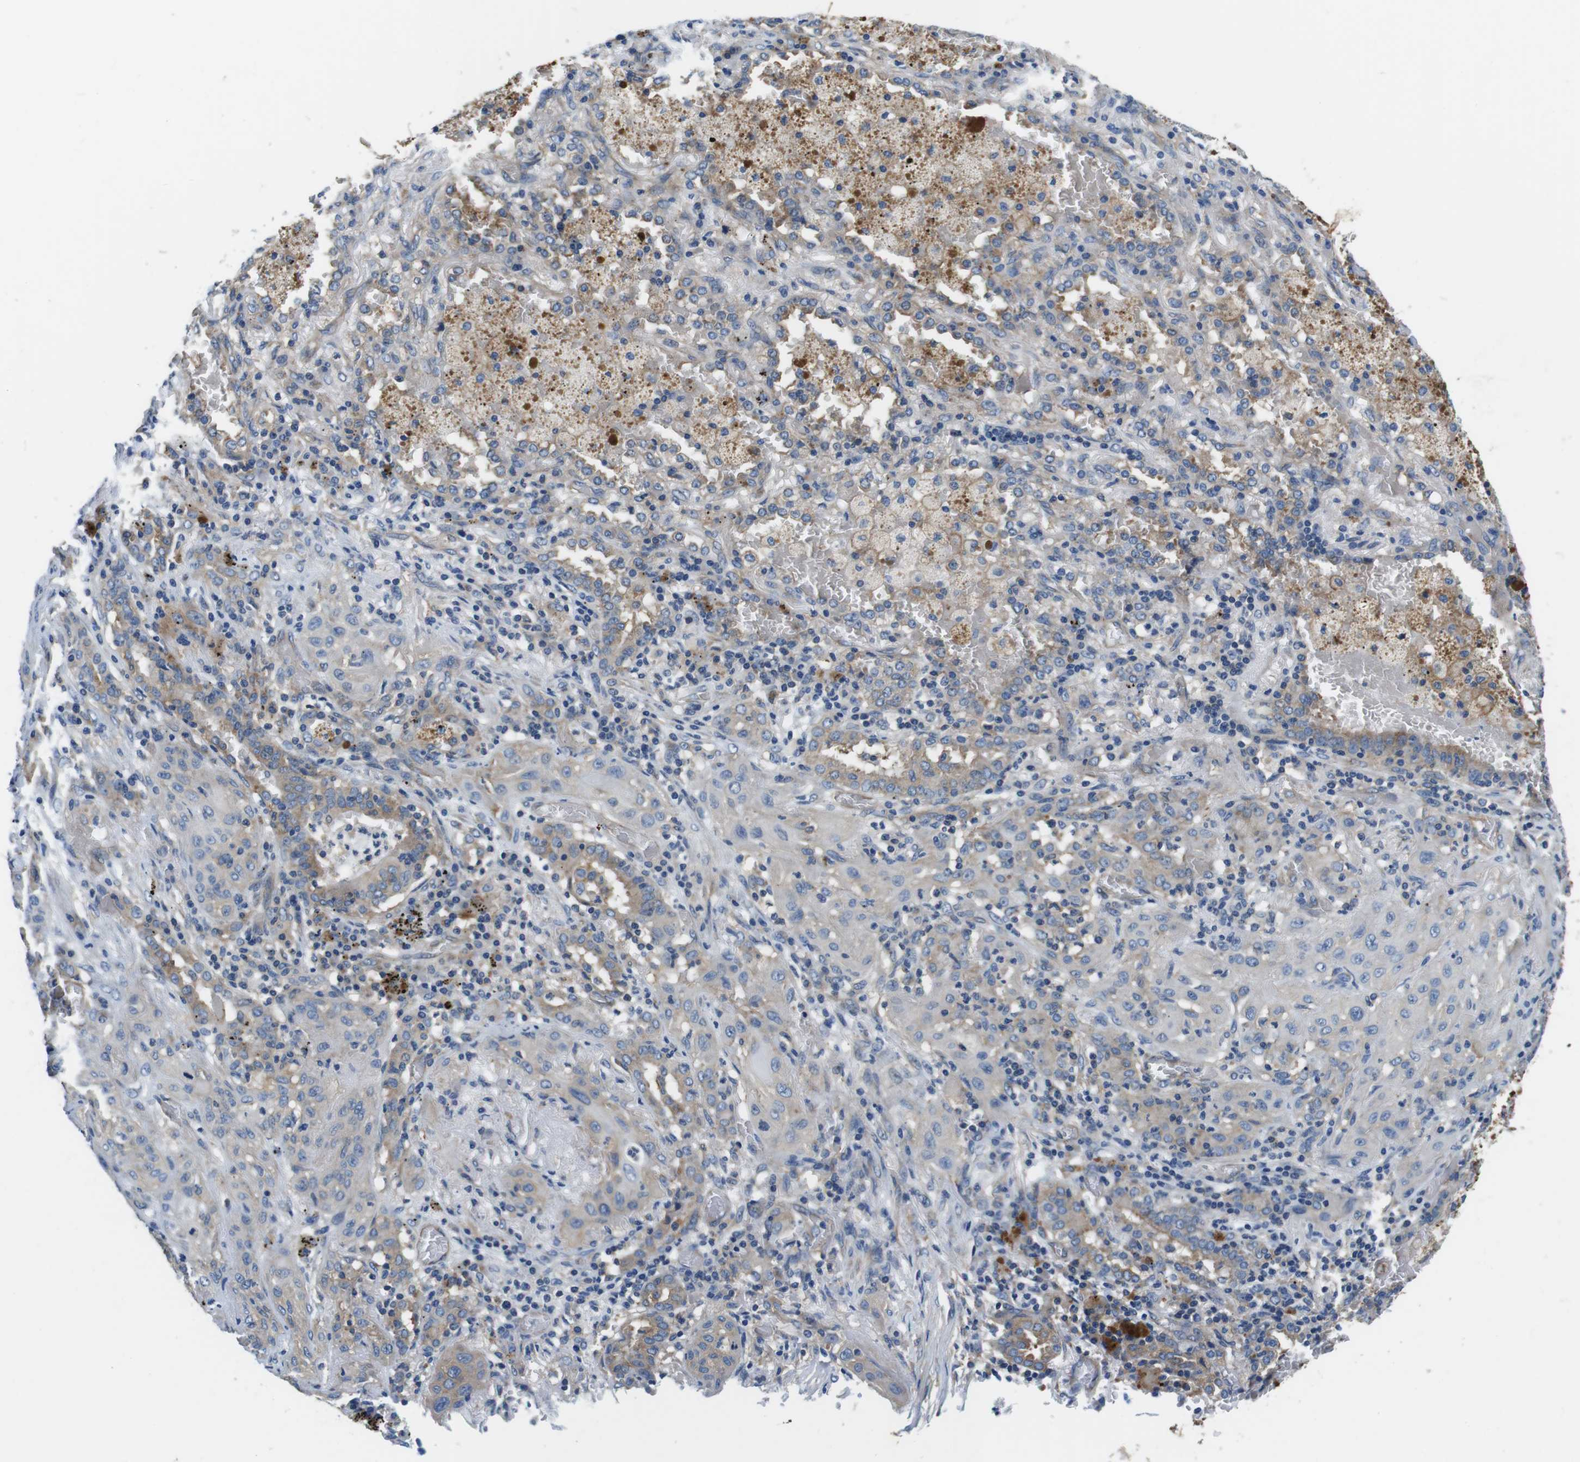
{"staining": {"intensity": "weak", "quantity": "25%-75%", "location": "cytoplasmic/membranous"}, "tissue": "lung cancer", "cell_type": "Tumor cells", "image_type": "cancer", "snomed": [{"axis": "morphology", "description": "Squamous cell carcinoma, NOS"}, {"axis": "topography", "description": "Lung"}], "caption": "Human lung cancer (squamous cell carcinoma) stained with a protein marker displays weak staining in tumor cells.", "gene": "DENND4C", "patient": {"sex": "female", "age": 47}}